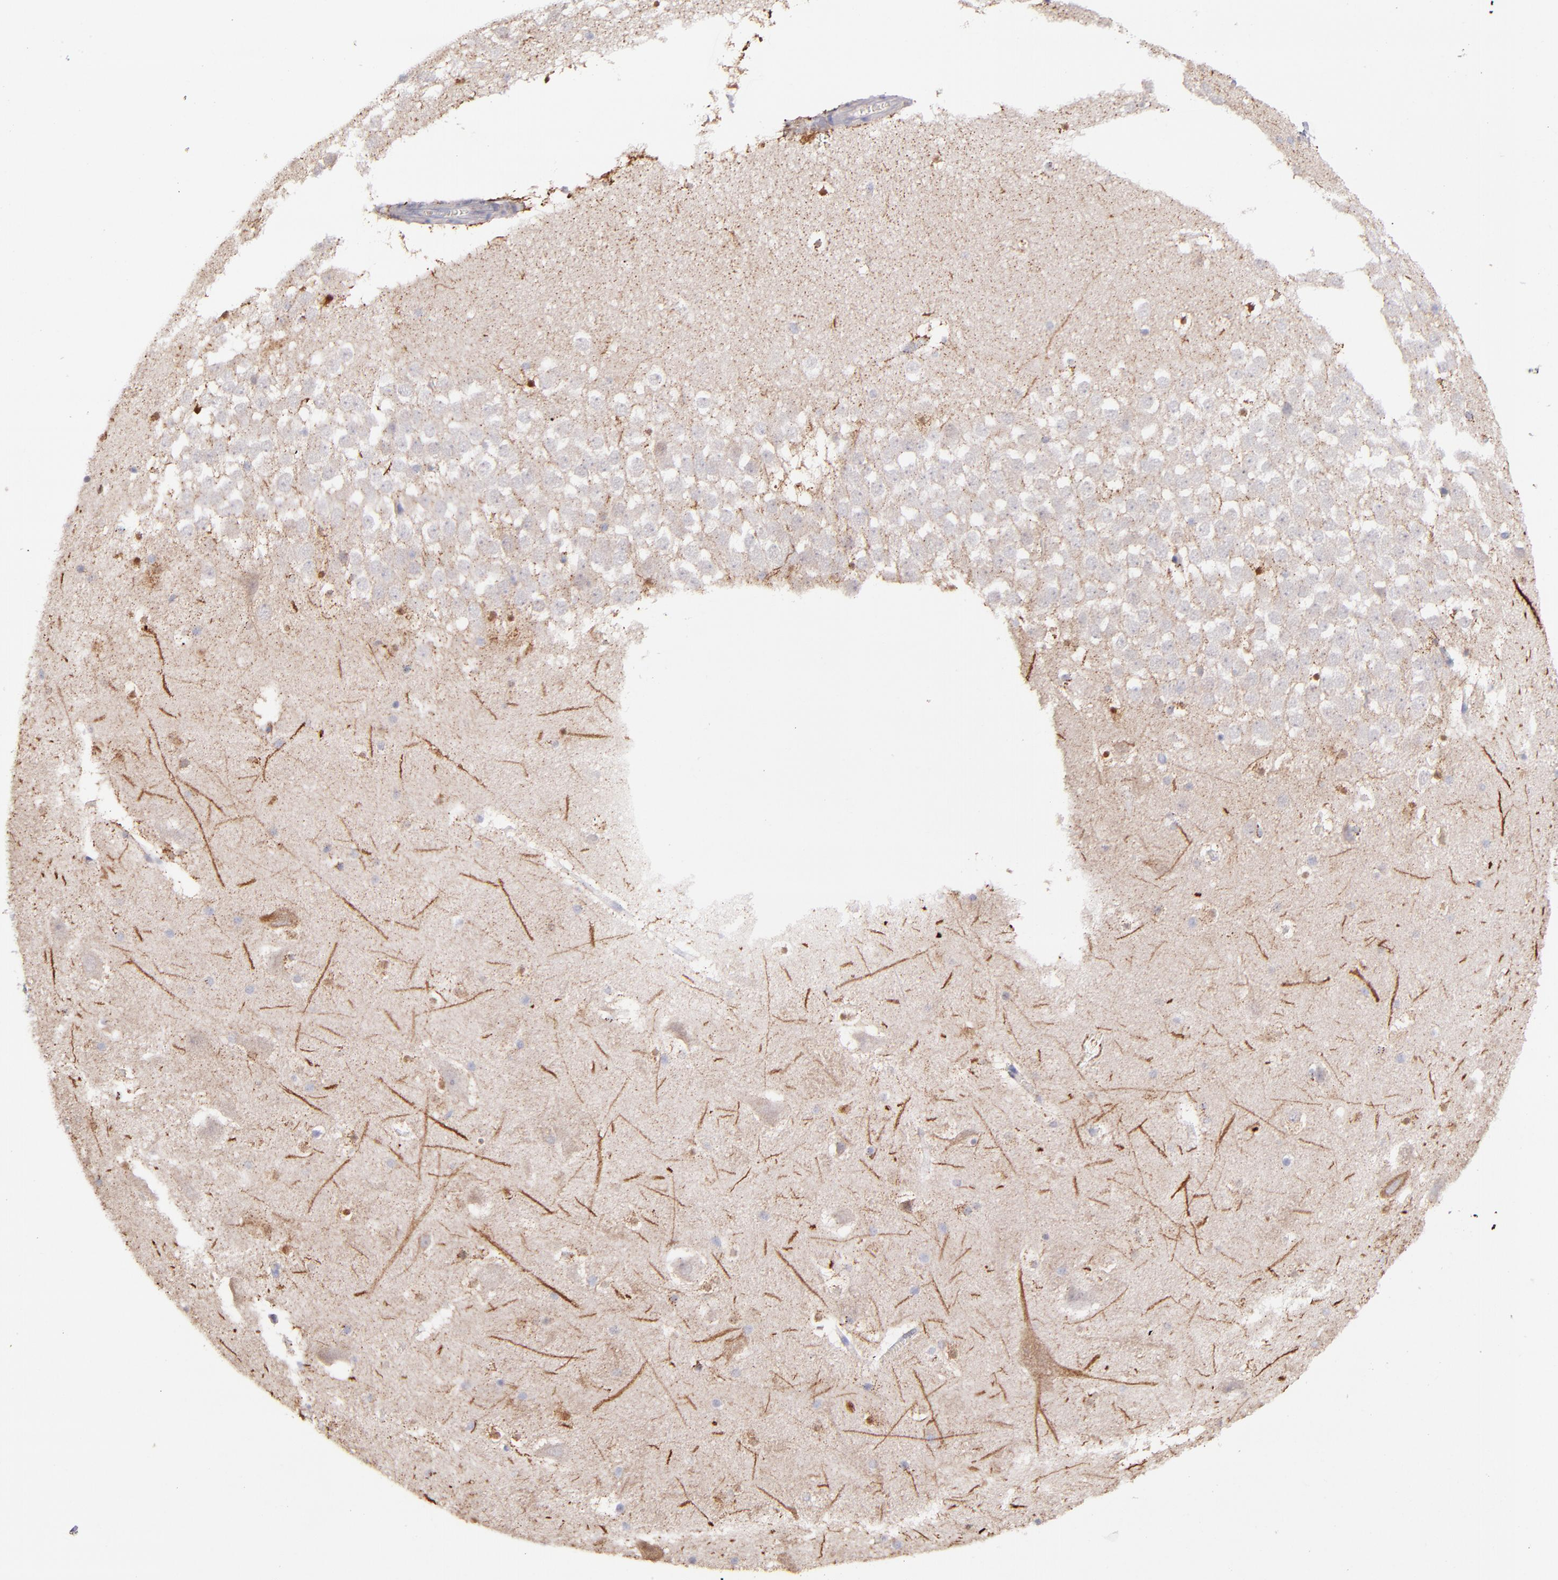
{"staining": {"intensity": "negative", "quantity": "none", "location": "none"}, "tissue": "hippocampus", "cell_type": "Glial cells", "image_type": "normal", "snomed": [{"axis": "morphology", "description": "Normal tissue, NOS"}, {"axis": "topography", "description": "Hippocampus"}], "caption": "A high-resolution micrograph shows IHC staining of benign hippocampus, which exhibits no significant positivity in glial cells.", "gene": "GLDC", "patient": {"sex": "male", "age": 45}}